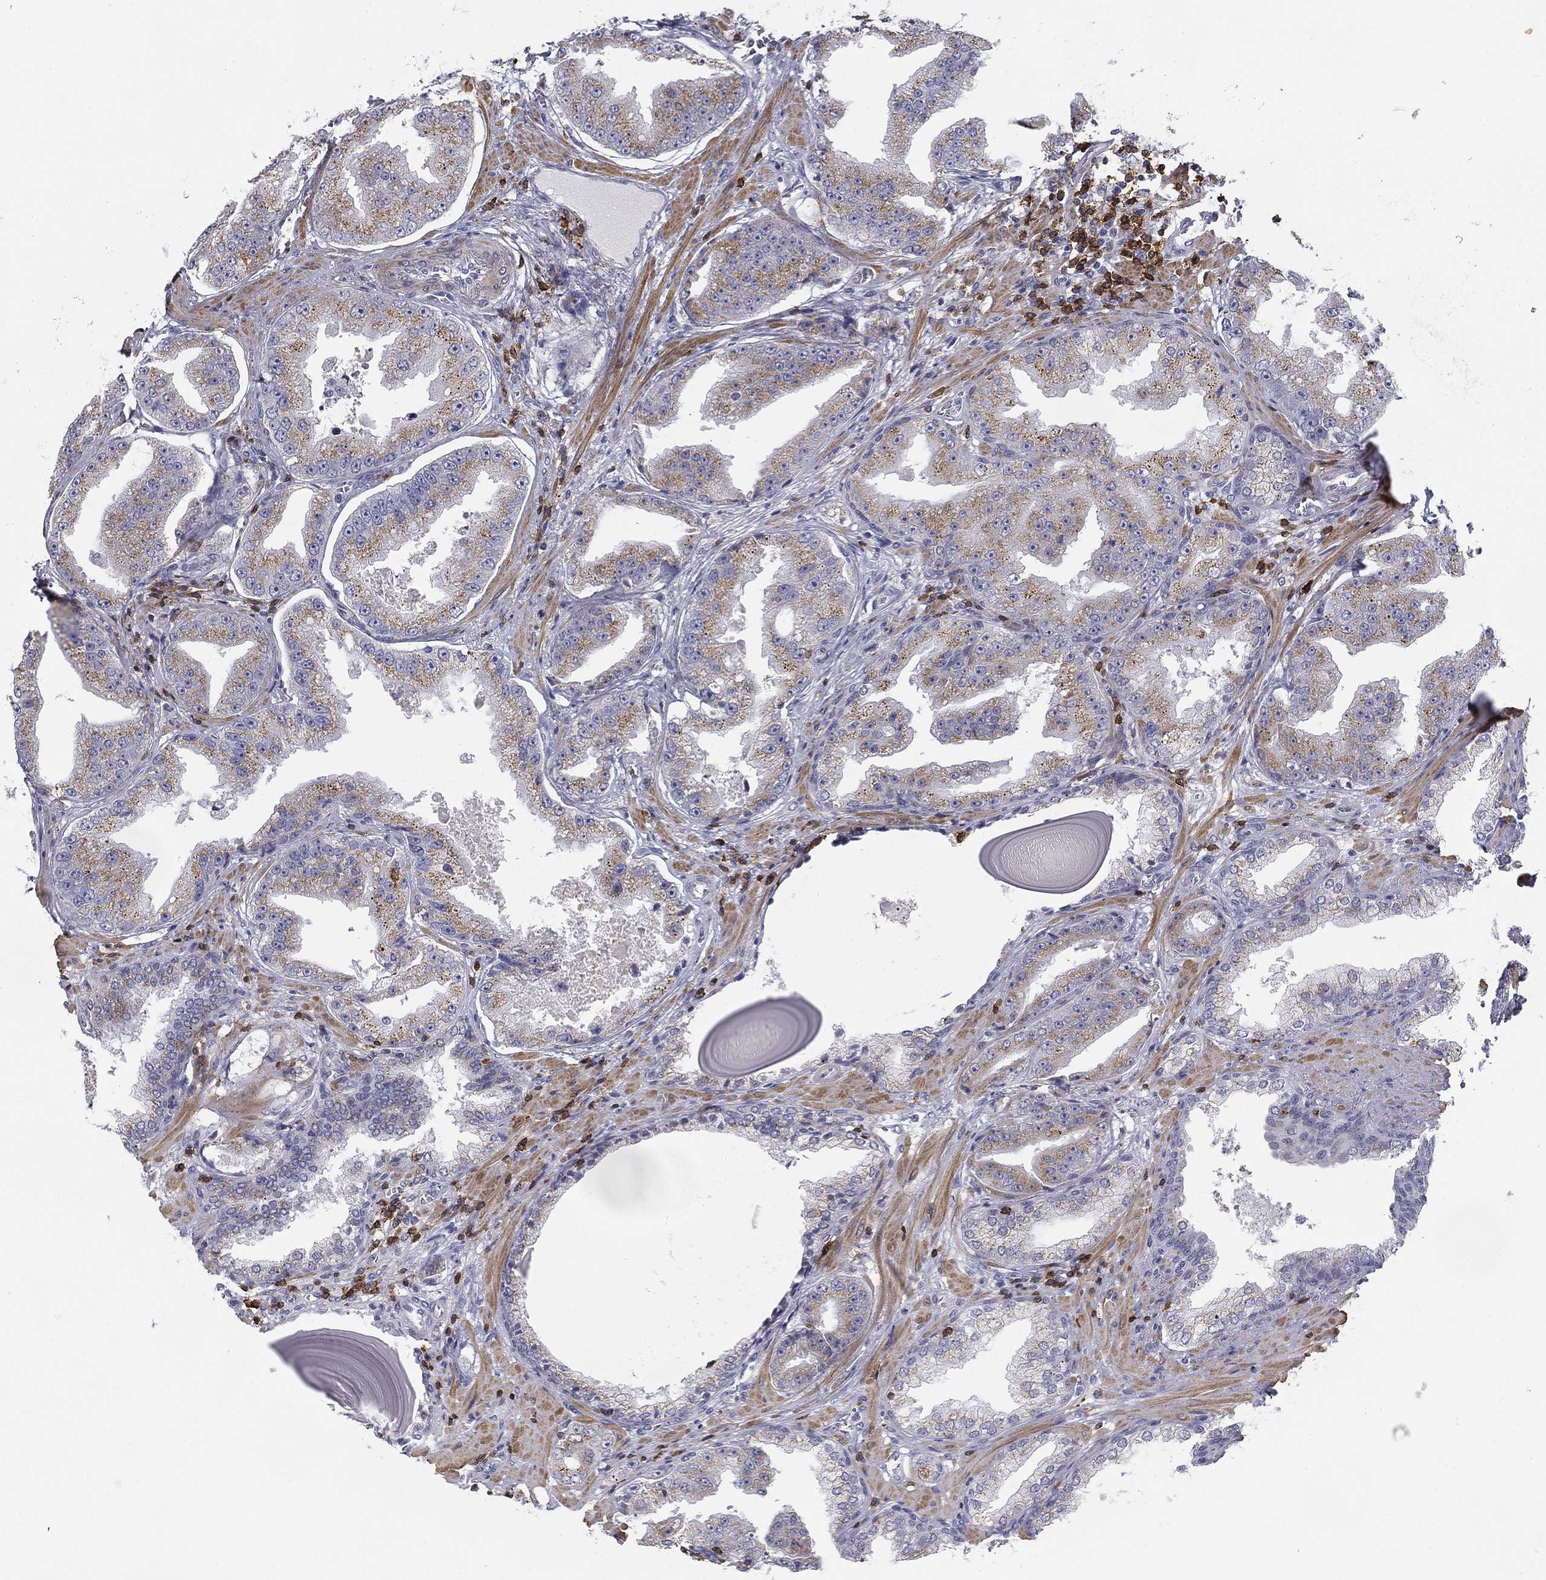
{"staining": {"intensity": "weak", "quantity": "25%-75%", "location": "cytoplasmic/membranous"}, "tissue": "prostate cancer", "cell_type": "Tumor cells", "image_type": "cancer", "snomed": [{"axis": "morphology", "description": "Adenocarcinoma, Low grade"}, {"axis": "topography", "description": "Prostate"}], "caption": "Weak cytoplasmic/membranous protein positivity is appreciated in approximately 25%-75% of tumor cells in prostate cancer (low-grade adenocarcinoma).", "gene": "TRAT1", "patient": {"sex": "male", "age": 62}}